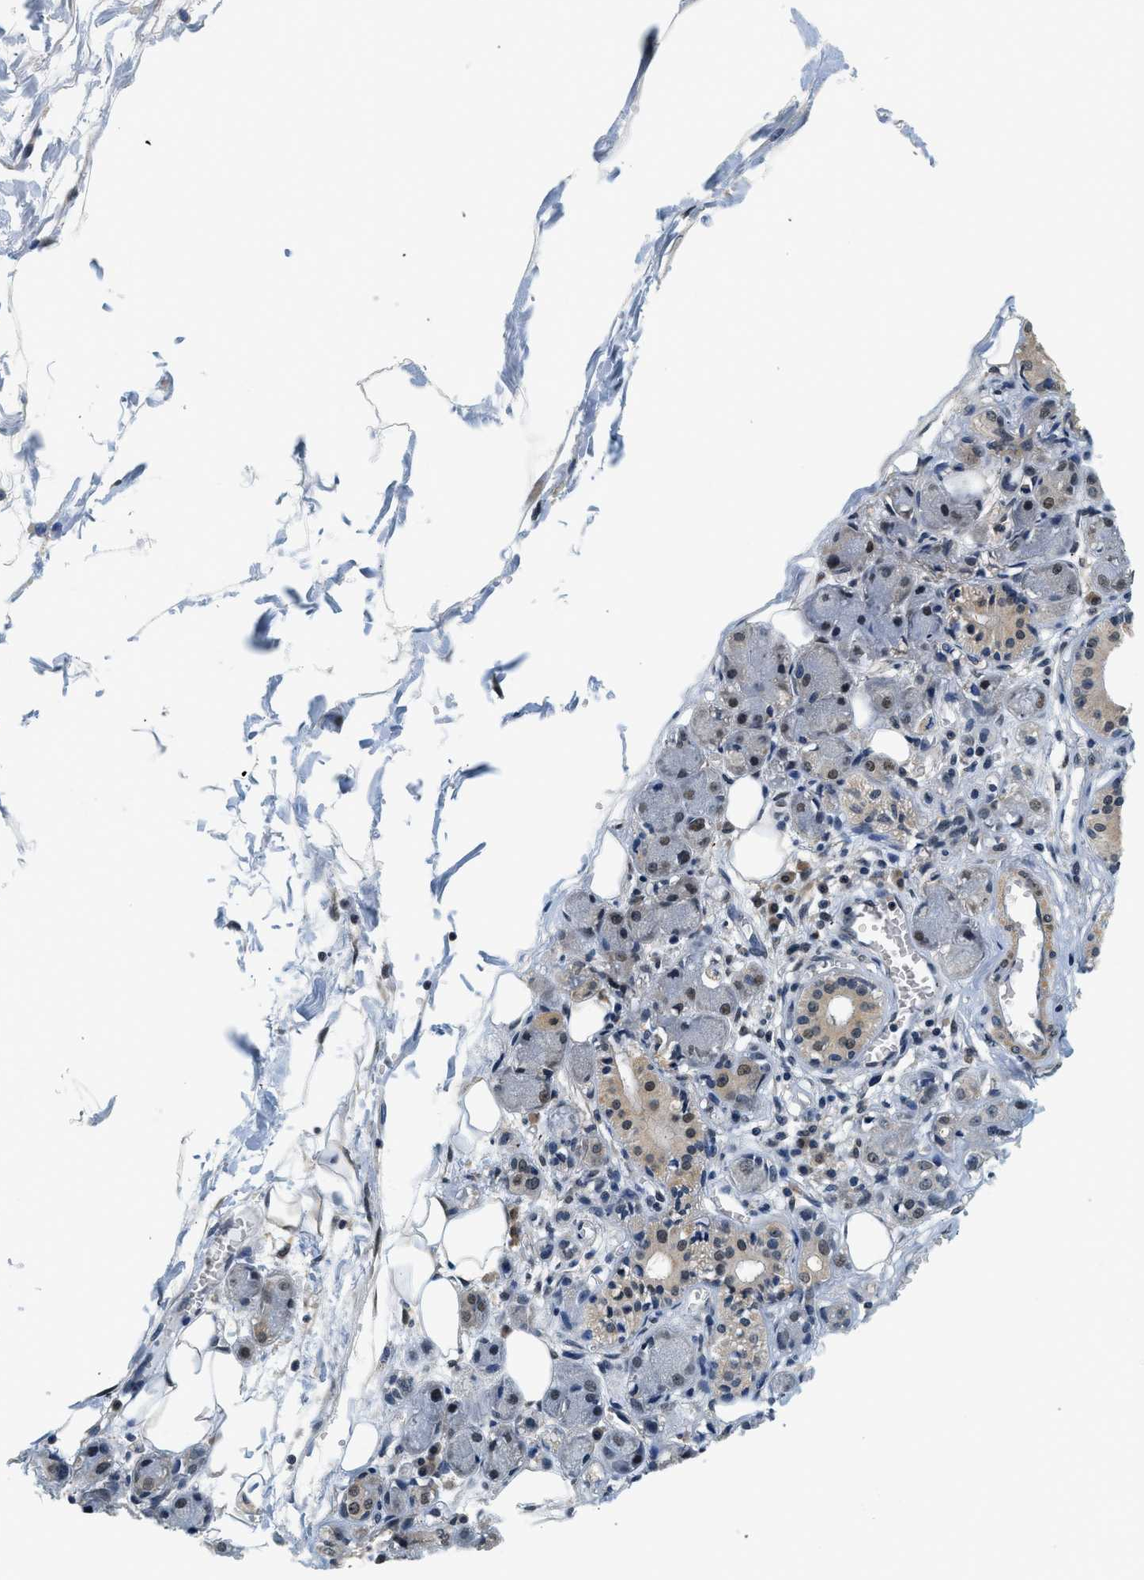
{"staining": {"intensity": "weak", "quantity": ">75%", "location": "cytoplasmic/membranous,nuclear"}, "tissue": "adipose tissue", "cell_type": "Adipocytes", "image_type": "normal", "snomed": [{"axis": "morphology", "description": "Normal tissue, NOS"}, {"axis": "morphology", "description": "Inflammation, NOS"}, {"axis": "topography", "description": "Vascular tissue"}, {"axis": "topography", "description": "Salivary gland"}], "caption": "IHC (DAB) staining of unremarkable human adipose tissue reveals weak cytoplasmic/membranous,nuclear protein expression in about >75% of adipocytes.", "gene": "PSMD3", "patient": {"sex": "female", "age": 75}}